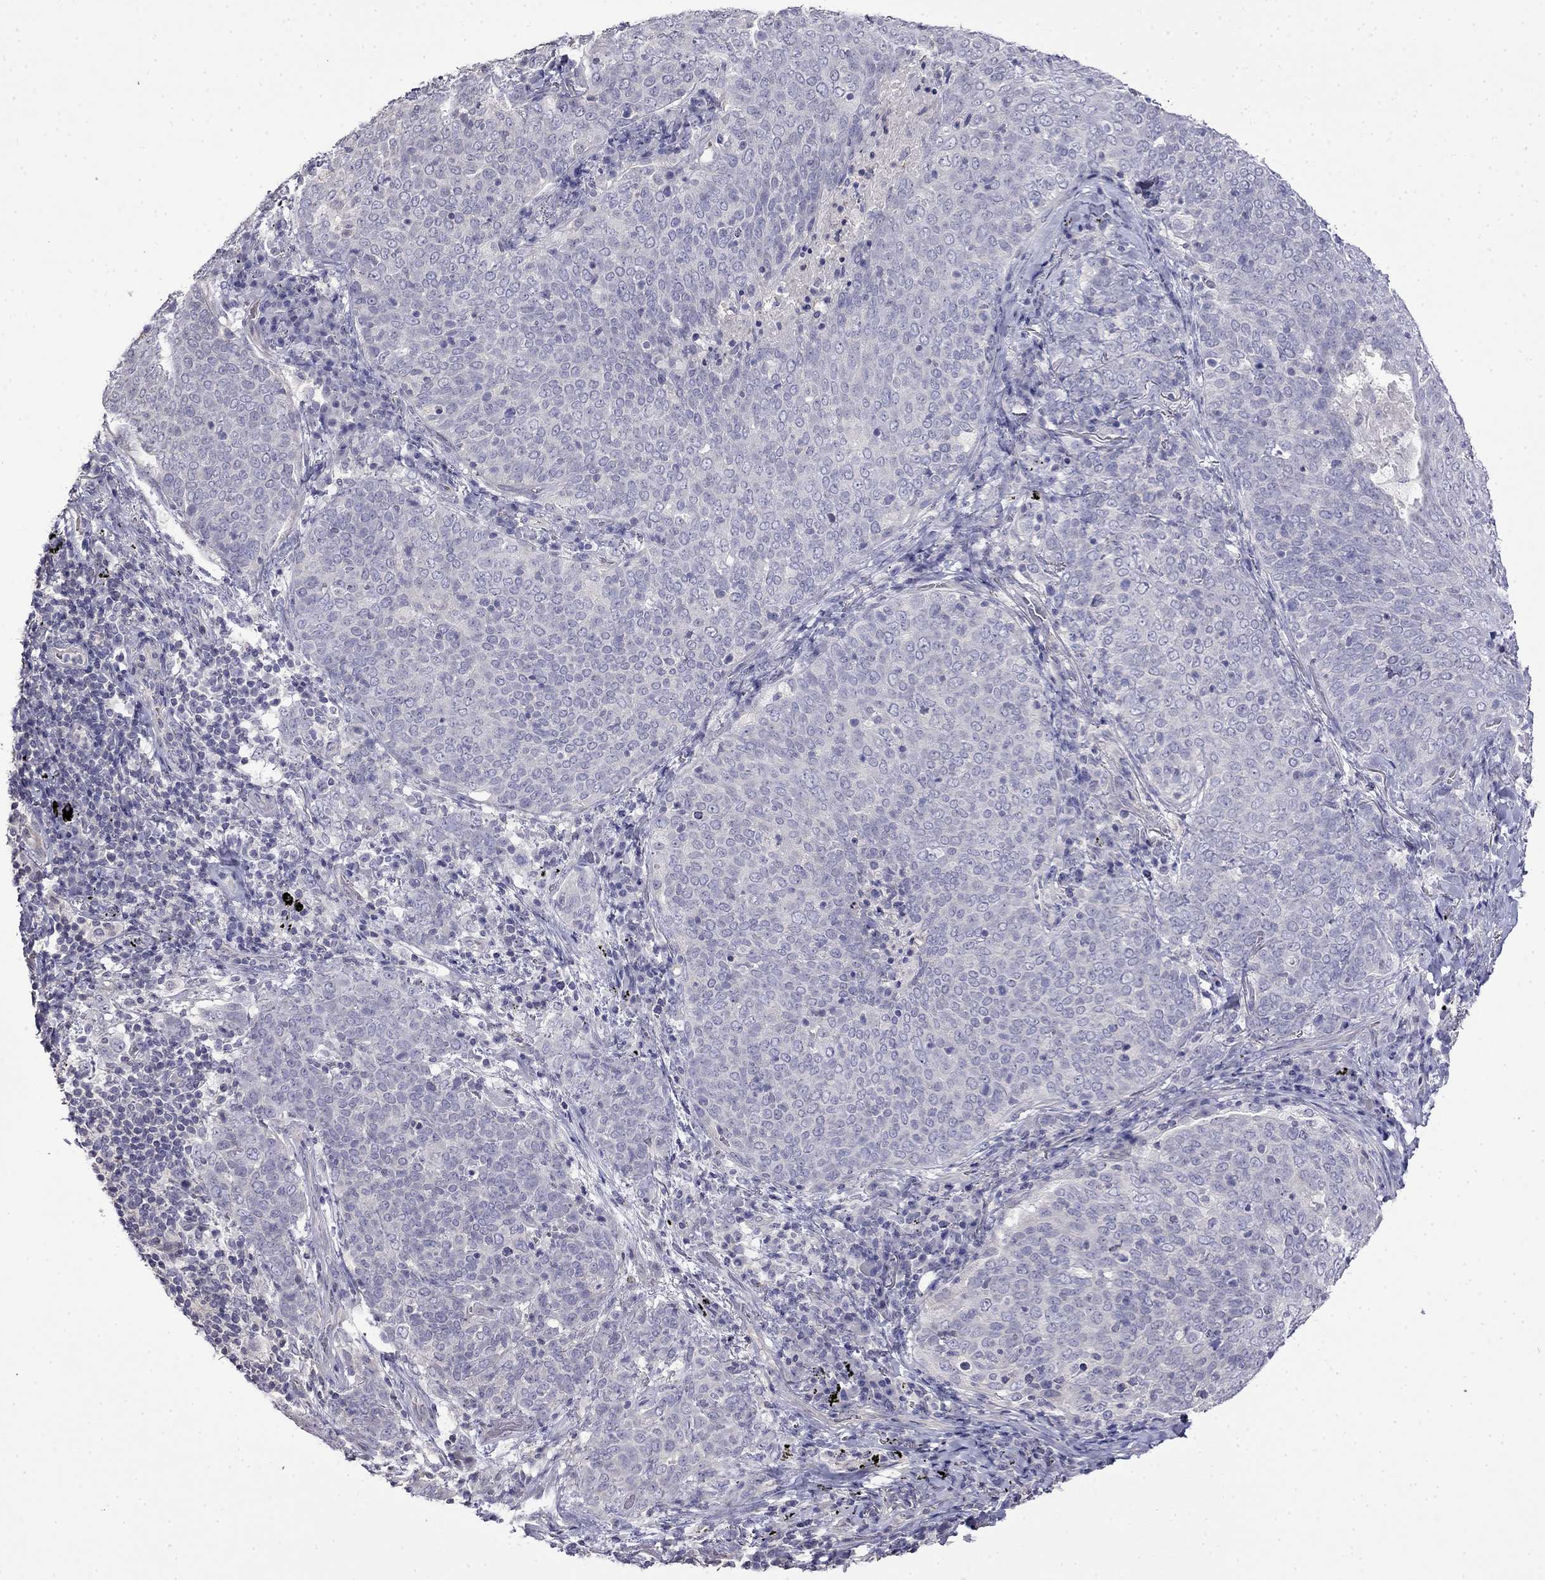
{"staining": {"intensity": "negative", "quantity": "none", "location": "none"}, "tissue": "lung cancer", "cell_type": "Tumor cells", "image_type": "cancer", "snomed": [{"axis": "morphology", "description": "Squamous cell carcinoma, NOS"}, {"axis": "topography", "description": "Lung"}], "caption": "IHC histopathology image of lung squamous cell carcinoma stained for a protein (brown), which shows no expression in tumor cells.", "gene": "GUCA1B", "patient": {"sex": "male", "age": 82}}